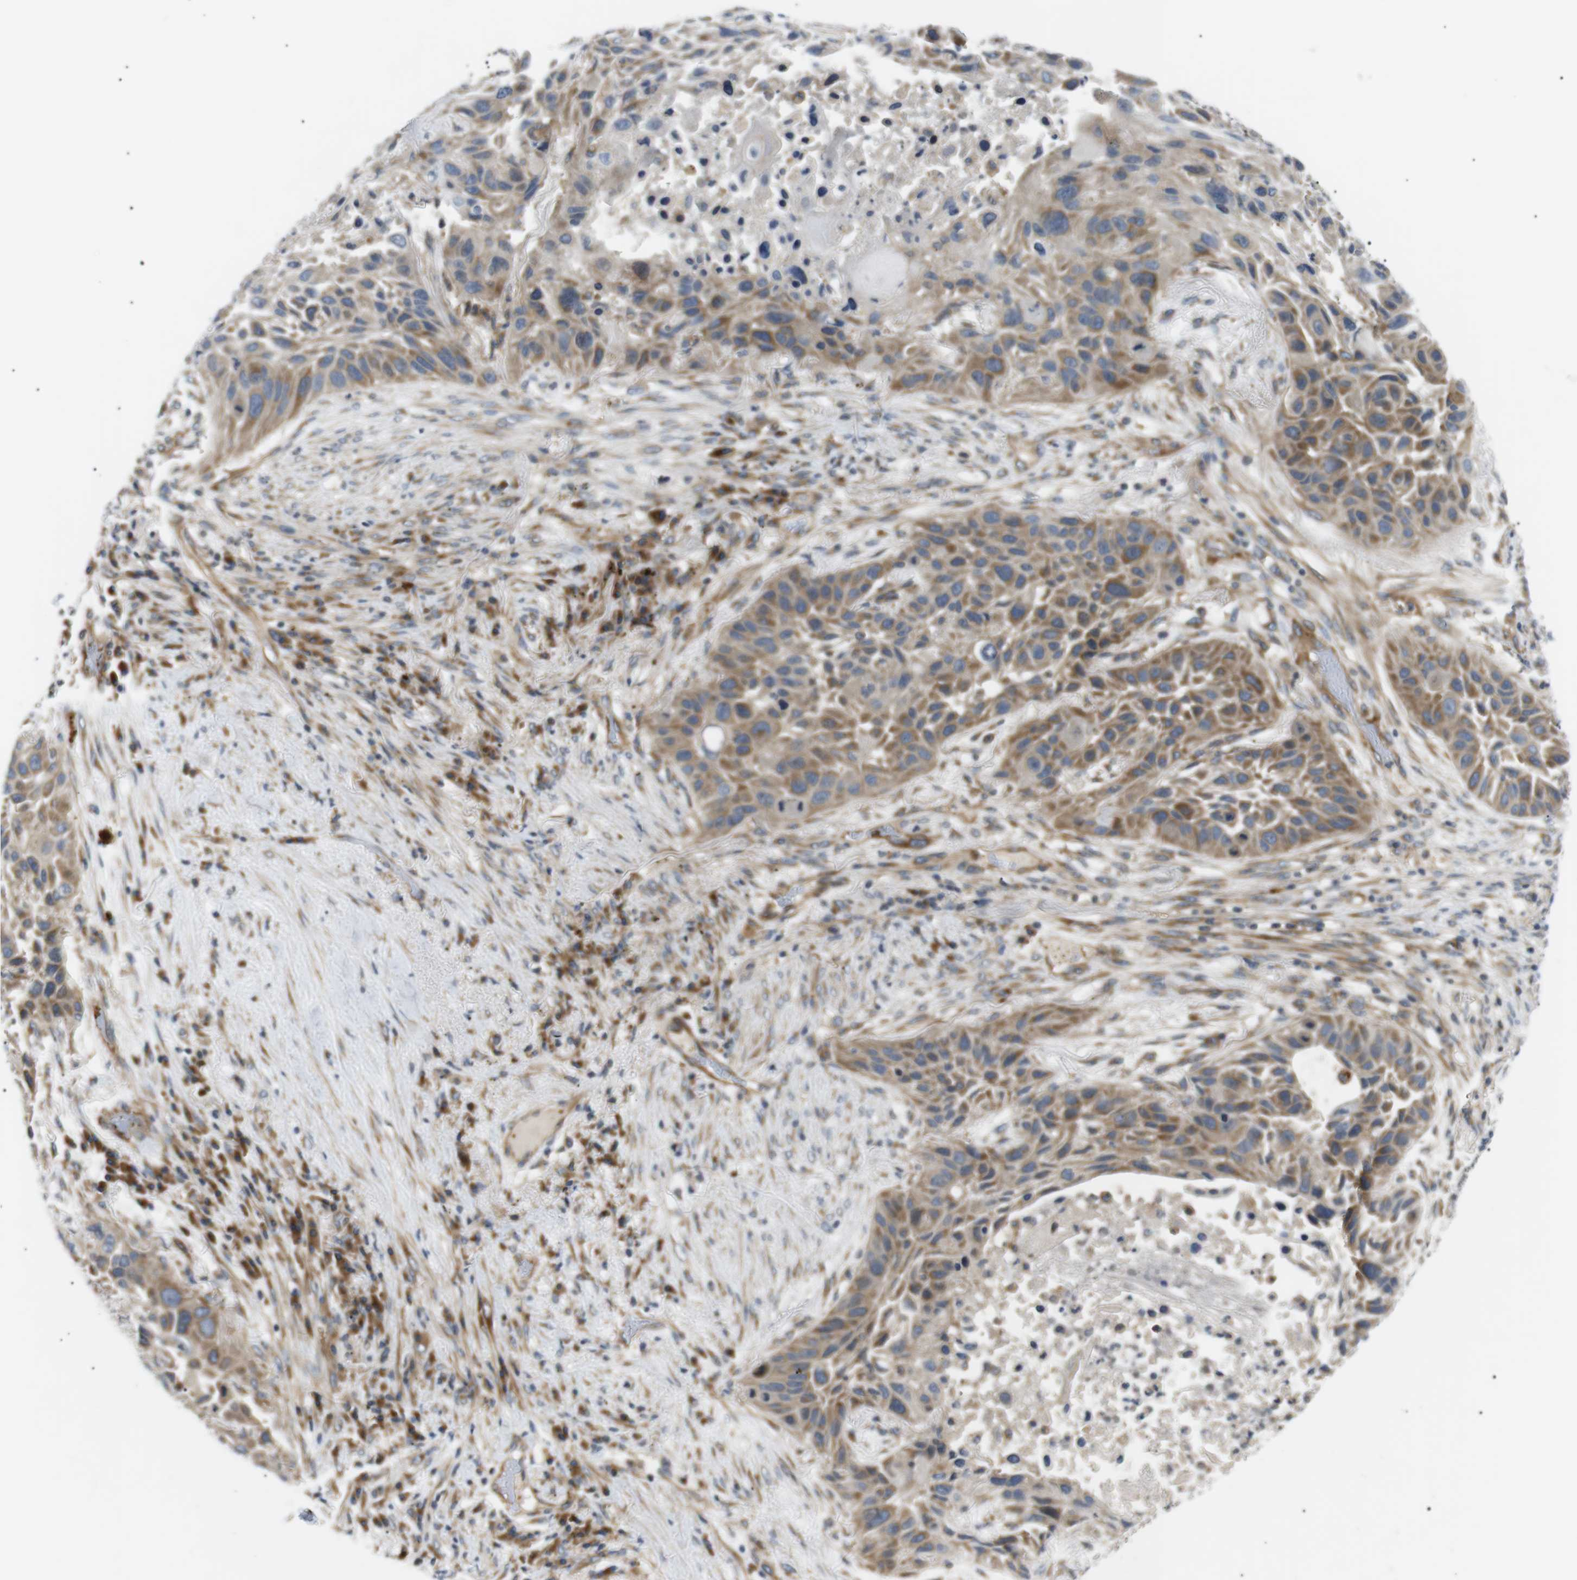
{"staining": {"intensity": "moderate", "quantity": ">75%", "location": "cytoplasmic/membranous"}, "tissue": "lung cancer", "cell_type": "Tumor cells", "image_type": "cancer", "snomed": [{"axis": "morphology", "description": "Squamous cell carcinoma, NOS"}, {"axis": "topography", "description": "Lung"}], "caption": "Lung cancer (squamous cell carcinoma) stained with a protein marker demonstrates moderate staining in tumor cells.", "gene": "DIPK1A", "patient": {"sex": "male", "age": 57}}